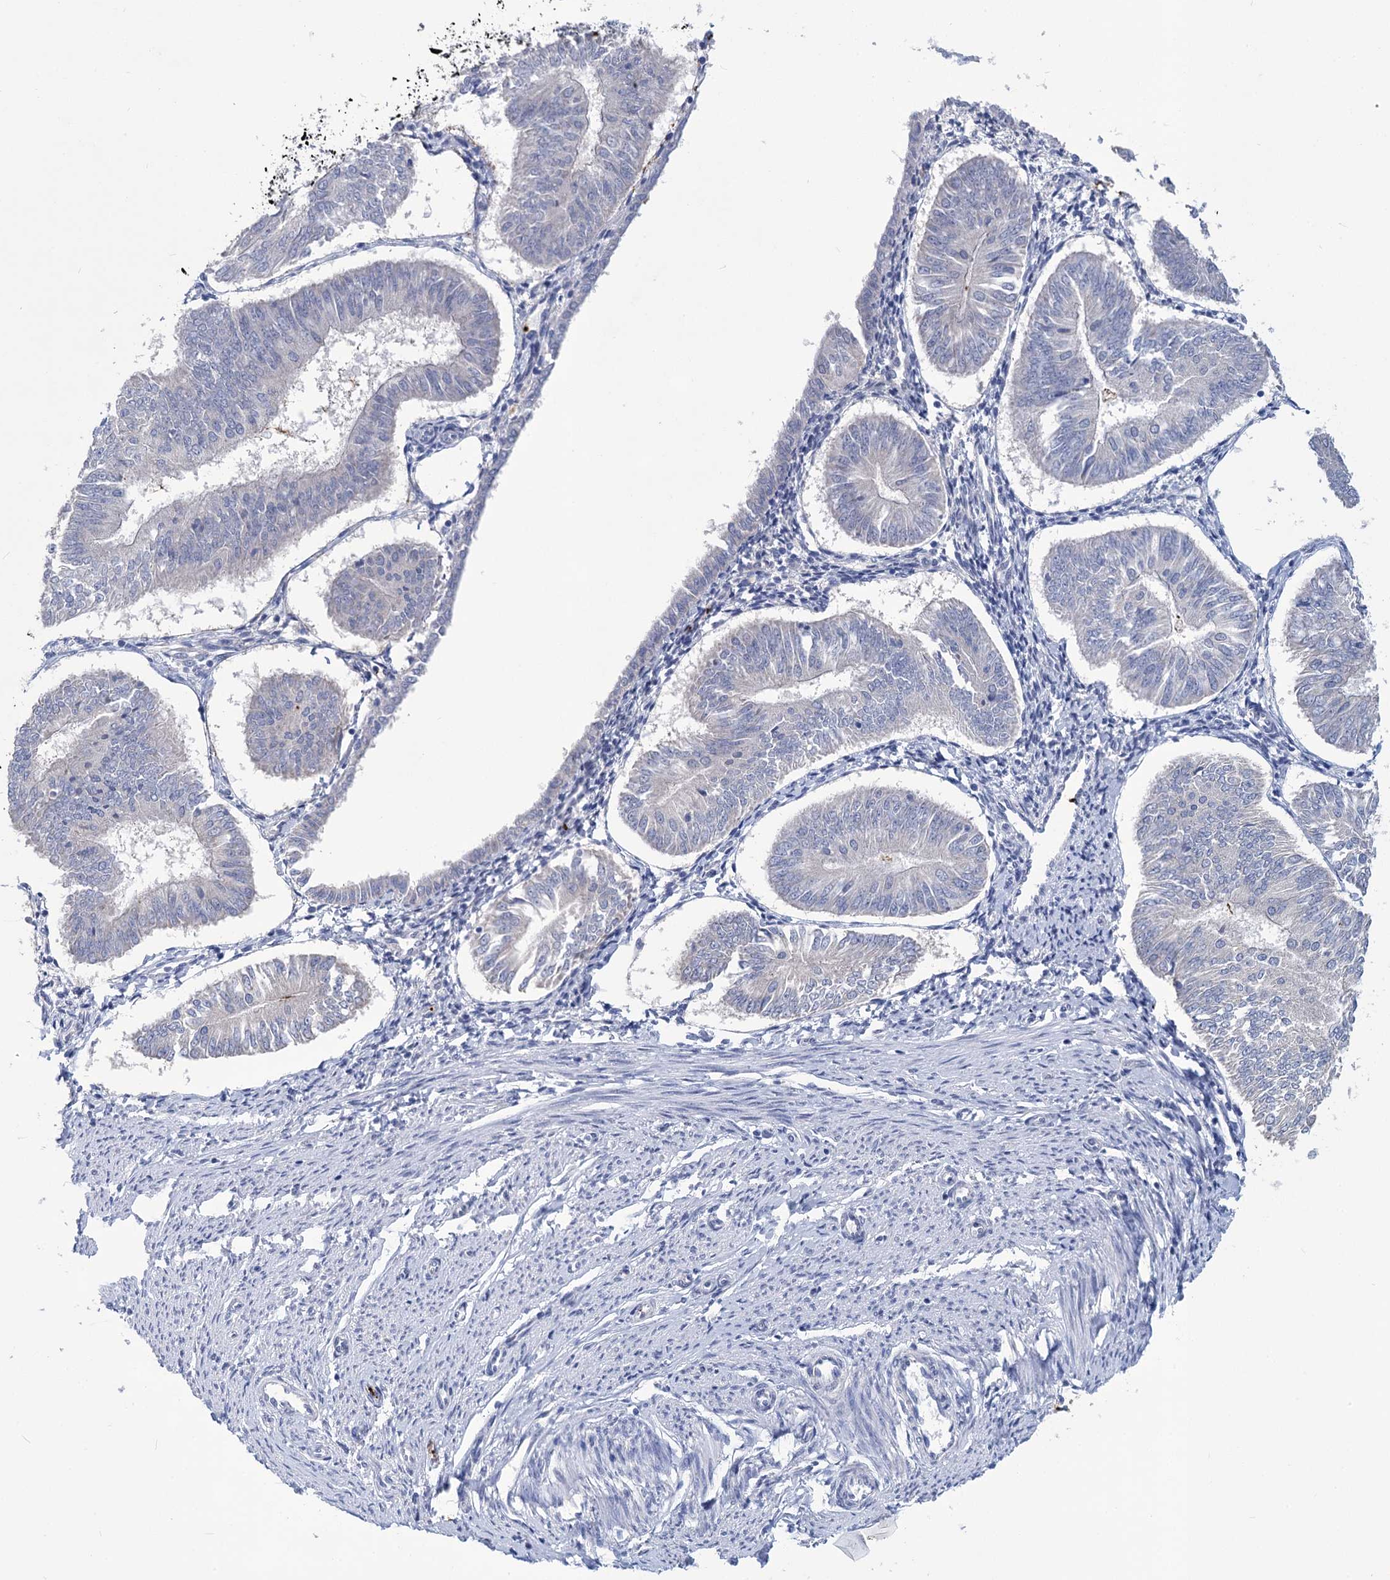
{"staining": {"intensity": "negative", "quantity": "none", "location": "none"}, "tissue": "endometrial cancer", "cell_type": "Tumor cells", "image_type": "cancer", "snomed": [{"axis": "morphology", "description": "Adenocarcinoma, NOS"}, {"axis": "topography", "description": "Endometrium"}], "caption": "The histopathology image demonstrates no significant positivity in tumor cells of endometrial cancer (adenocarcinoma). (Stains: DAB IHC with hematoxylin counter stain, Microscopy: brightfield microscopy at high magnification).", "gene": "MON2", "patient": {"sex": "female", "age": 58}}